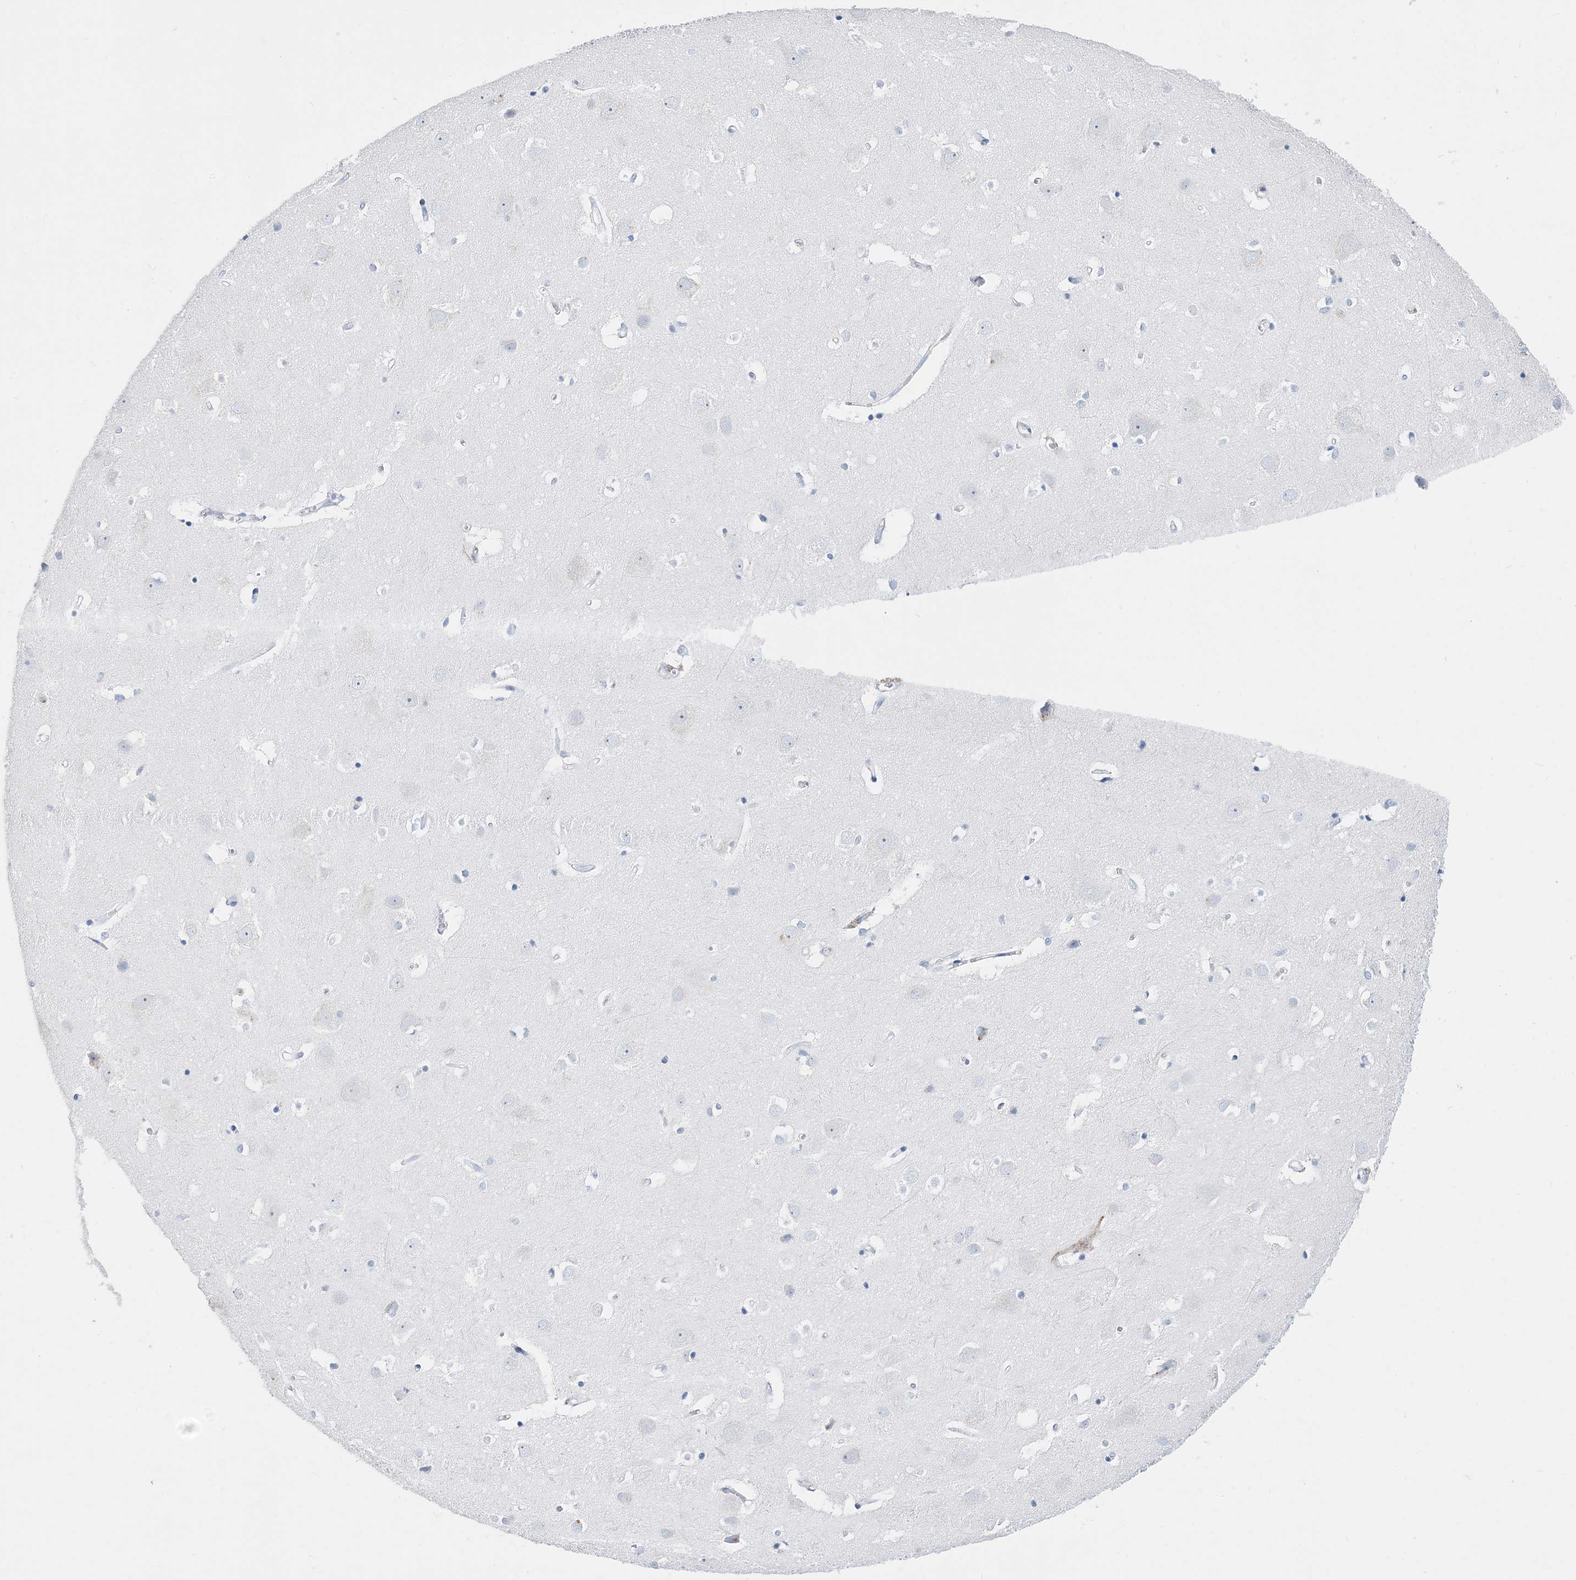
{"staining": {"intensity": "negative", "quantity": "none", "location": "none"}, "tissue": "cerebral cortex", "cell_type": "Endothelial cells", "image_type": "normal", "snomed": [{"axis": "morphology", "description": "Normal tissue, NOS"}, {"axis": "topography", "description": "Cerebral cortex"}], "caption": "A photomicrograph of cerebral cortex stained for a protein displays no brown staining in endothelial cells. Brightfield microscopy of IHC stained with DAB (brown) and hematoxylin (blue), captured at high magnification.", "gene": "TSPYL6", "patient": {"sex": "male", "age": 54}}